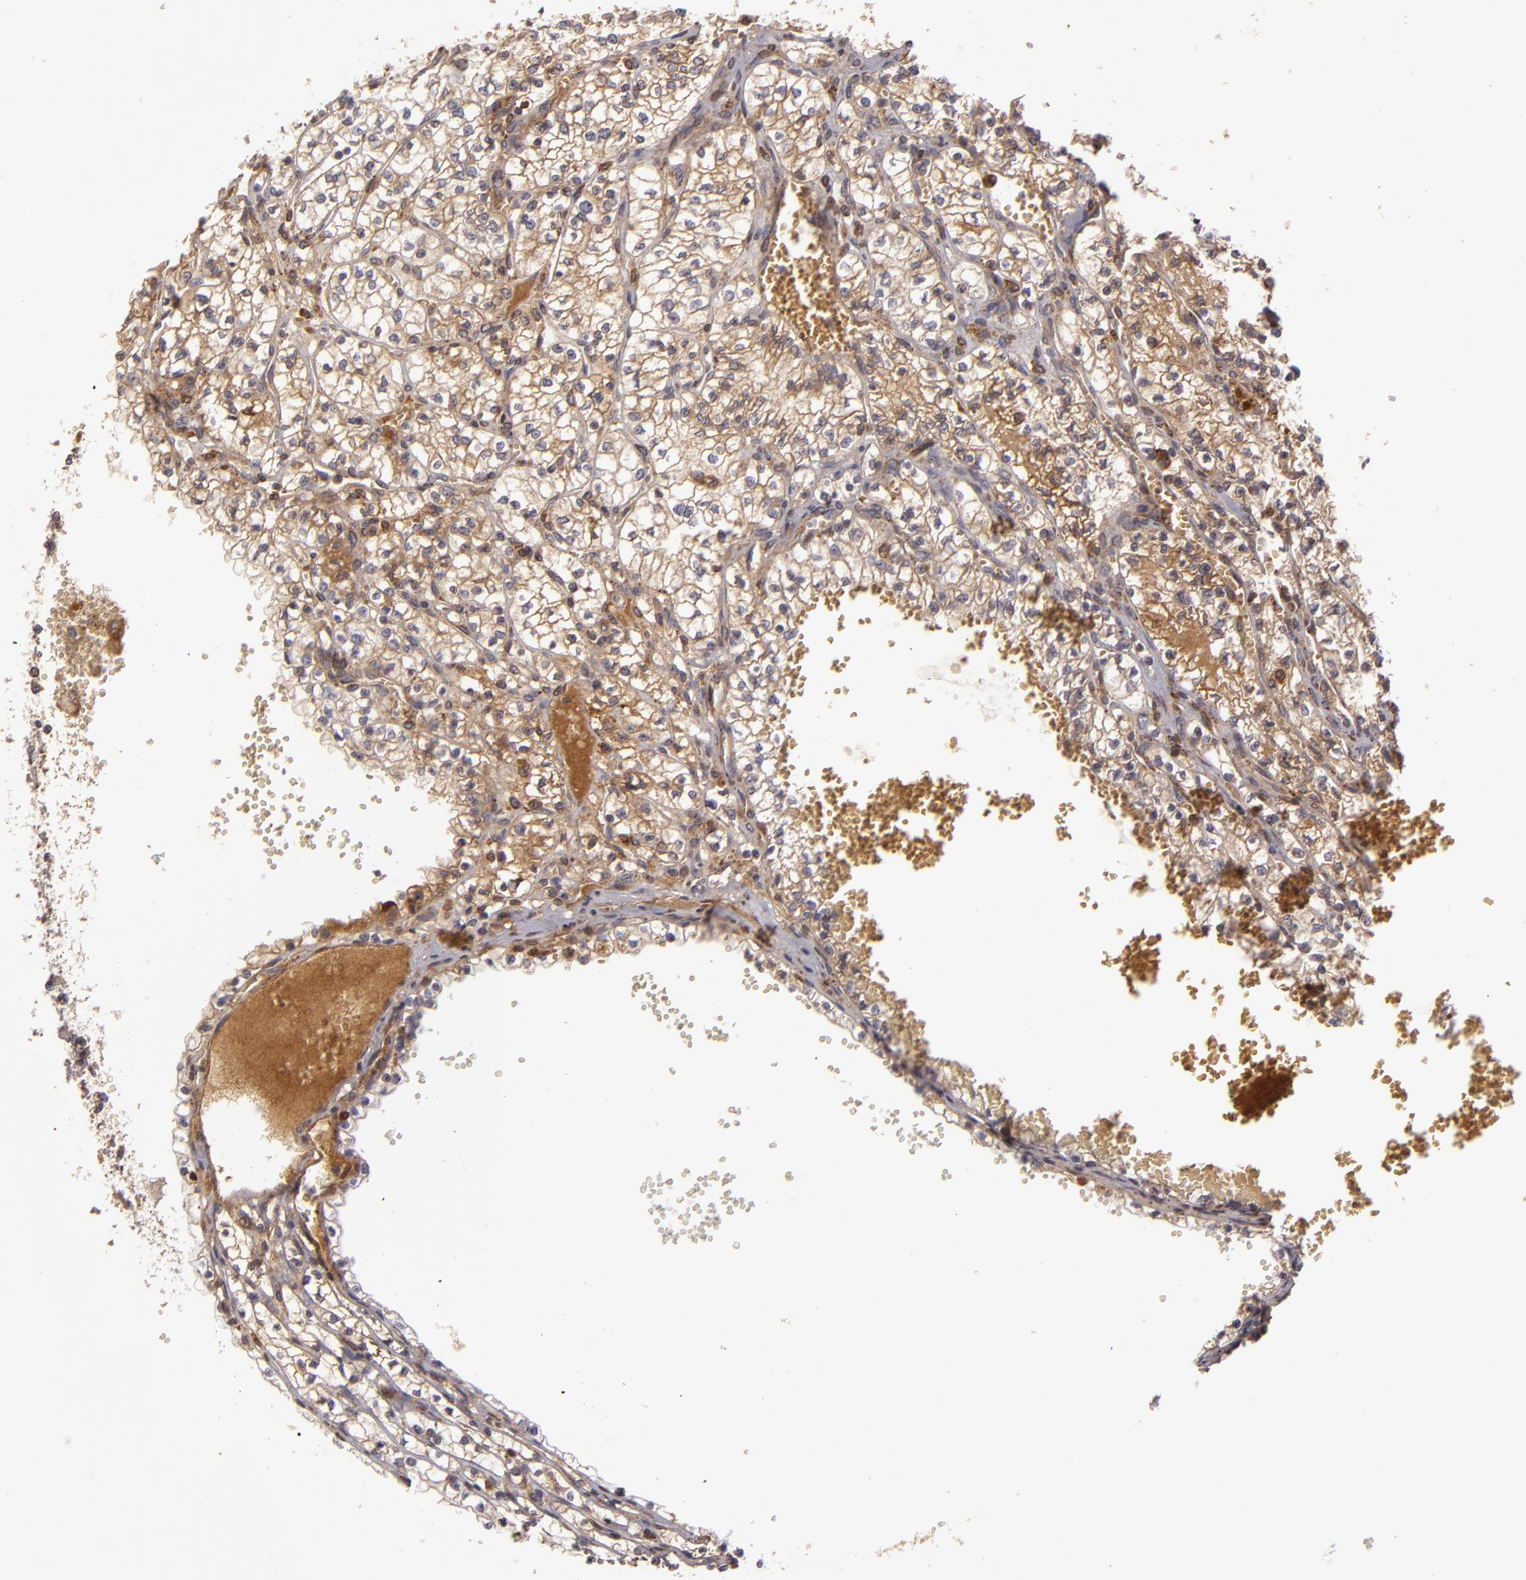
{"staining": {"intensity": "moderate", "quantity": ">75%", "location": "cytoplasmic/membranous"}, "tissue": "renal cancer", "cell_type": "Tumor cells", "image_type": "cancer", "snomed": [{"axis": "morphology", "description": "Adenocarcinoma, NOS"}, {"axis": "topography", "description": "Kidney"}], "caption": "IHC micrograph of neoplastic tissue: renal adenocarcinoma stained using immunohistochemistry (IHC) reveals medium levels of moderate protein expression localized specifically in the cytoplasmic/membranous of tumor cells, appearing as a cytoplasmic/membranous brown color.", "gene": "CFB", "patient": {"sex": "male", "age": 61}}